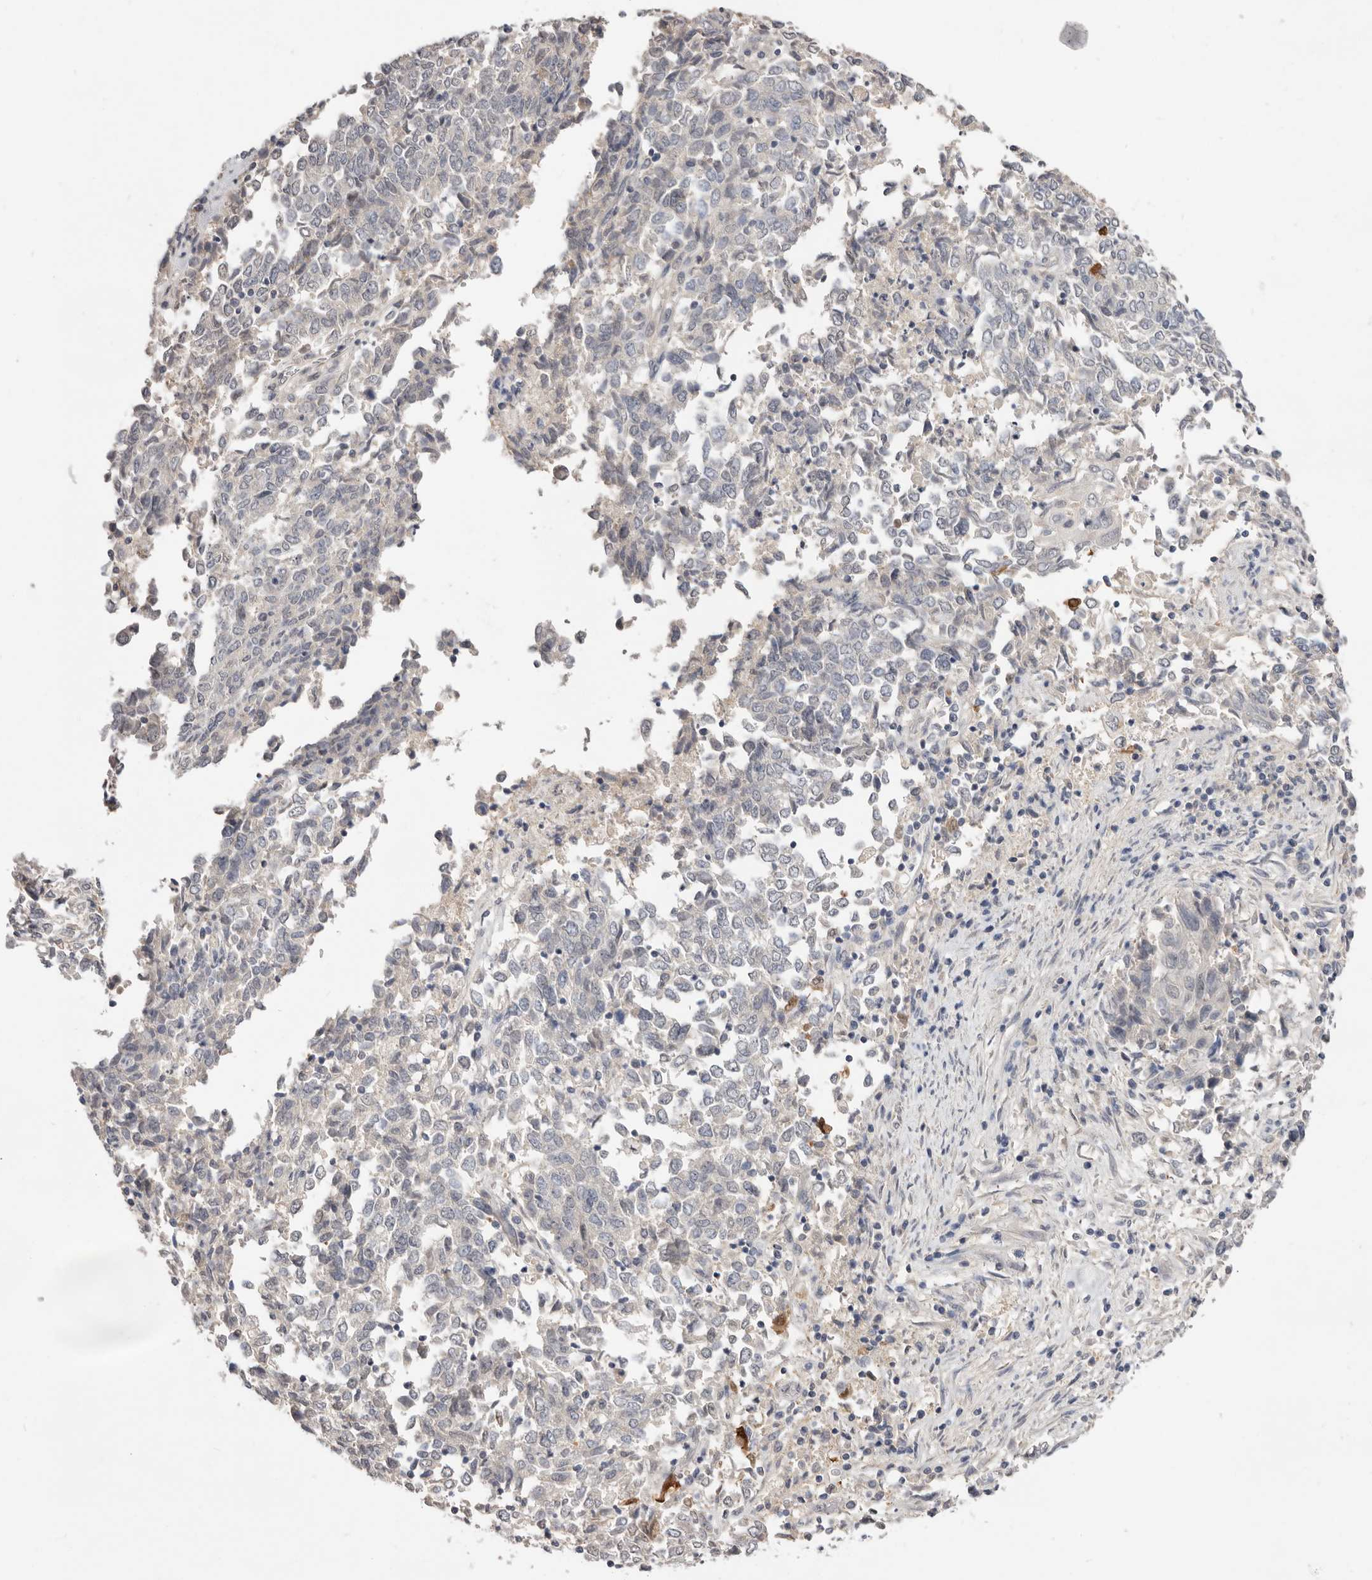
{"staining": {"intensity": "negative", "quantity": "none", "location": "none"}, "tissue": "endometrial cancer", "cell_type": "Tumor cells", "image_type": "cancer", "snomed": [{"axis": "morphology", "description": "Adenocarcinoma, NOS"}, {"axis": "topography", "description": "Endometrium"}], "caption": "A photomicrograph of human endometrial cancer (adenocarcinoma) is negative for staining in tumor cells. (DAB immunohistochemistry with hematoxylin counter stain).", "gene": "DOP1A", "patient": {"sex": "female", "age": 80}}